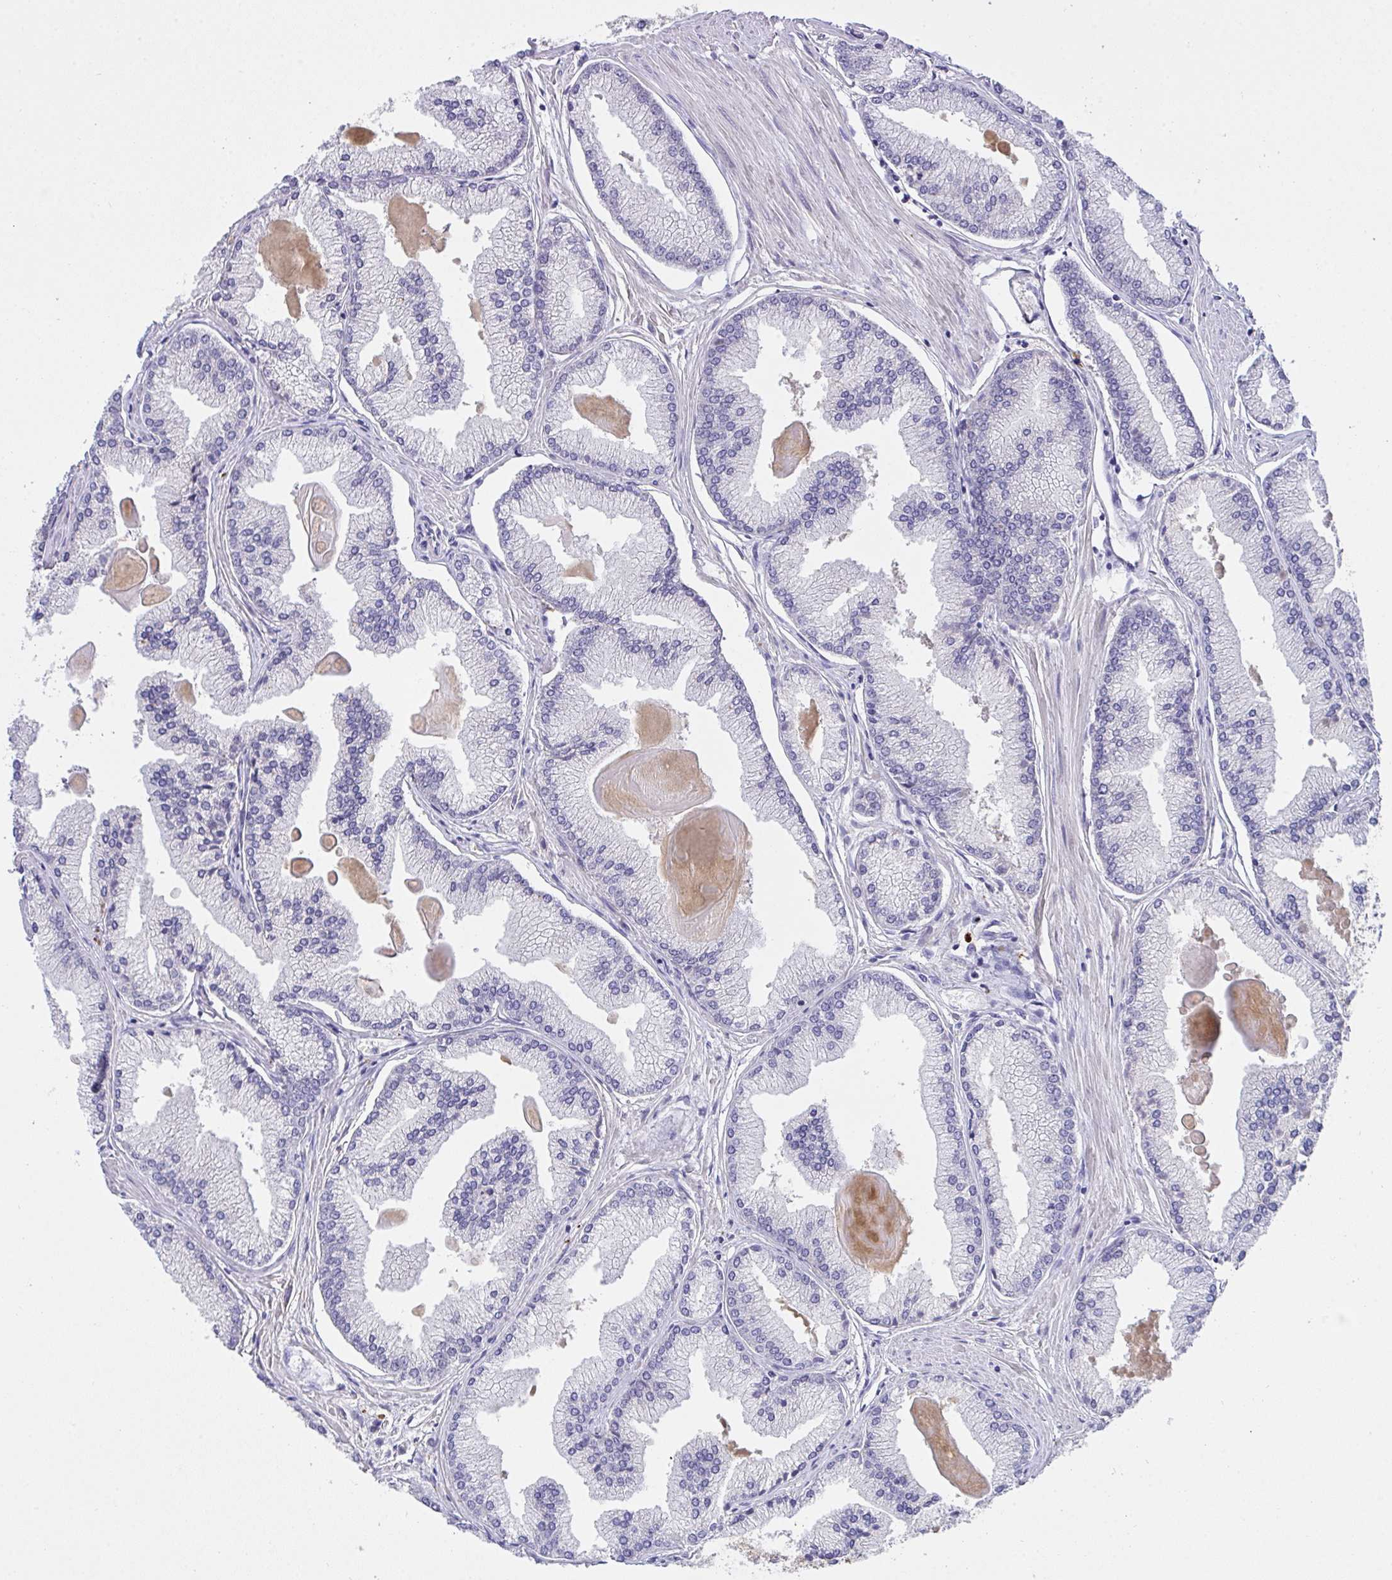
{"staining": {"intensity": "negative", "quantity": "none", "location": "none"}, "tissue": "prostate cancer", "cell_type": "Tumor cells", "image_type": "cancer", "snomed": [{"axis": "morphology", "description": "Adenocarcinoma, High grade"}, {"axis": "topography", "description": "Prostate"}], "caption": "High magnification brightfield microscopy of prostate cancer (adenocarcinoma (high-grade)) stained with DAB (brown) and counterstained with hematoxylin (blue): tumor cells show no significant expression. (DAB (3,3'-diaminobenzidine) immunohistochemistry (IHC), high magnification).", "gene": "ZNF581", "patient": {"sex": "male", "age": 68}}